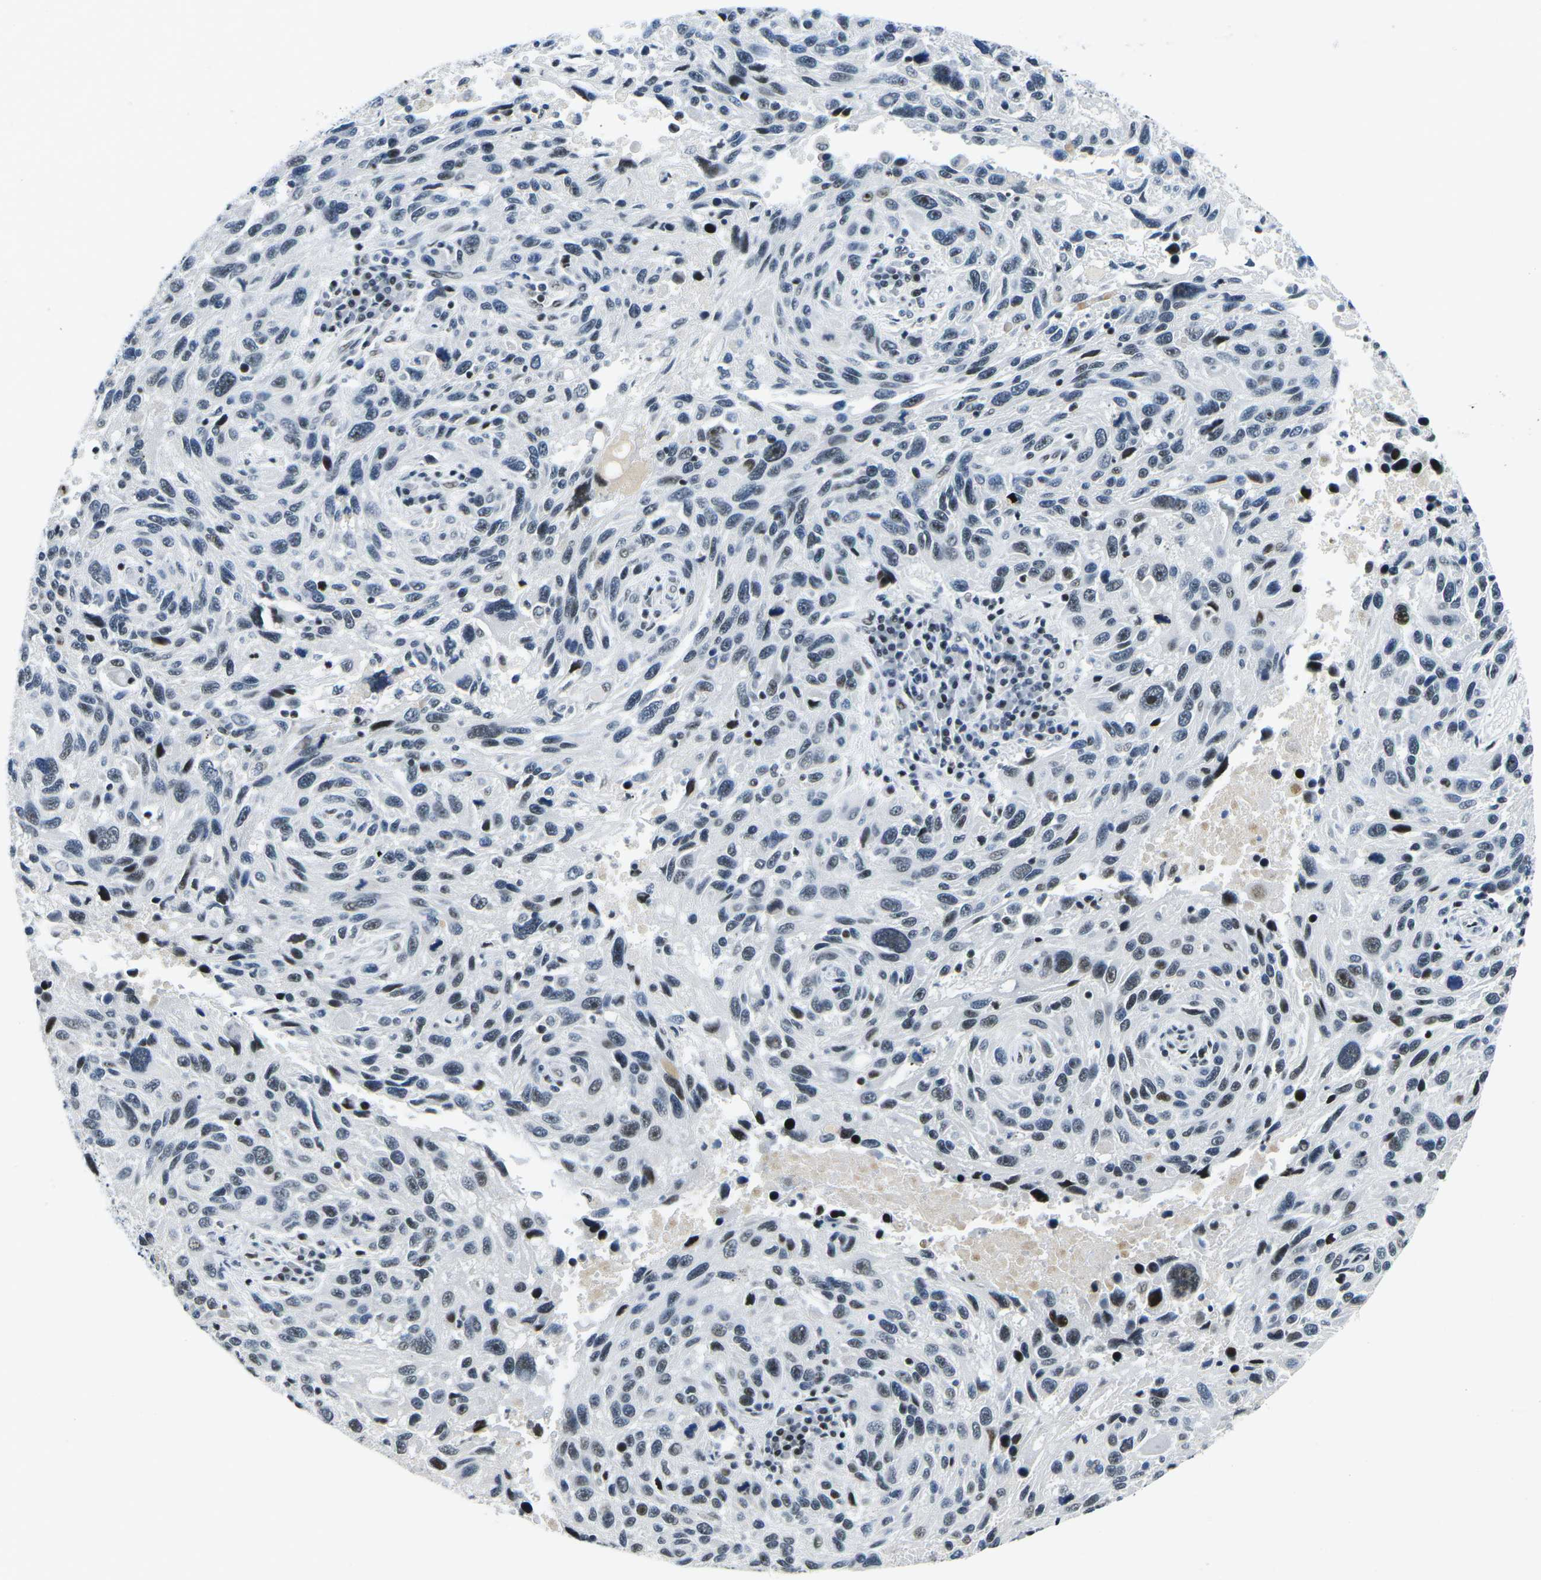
{"staining": {"intensity": "moderate", "quantity": "<25%", "location": "nuclear"}, "tissue": "melanoma", "cell_type": "Tumor cells", "image_type": "cancer", "snomed": [{"axis": "morphology", "description": "Malignant melanoma, NOS"}, {"axis": "topography", "description": "Skin"}], "caption": "Protein expression analysis of human melanoma reveals moderate nuclear staining in about <25% of tumor cells.", "gene": "PRPF8", "patient": {"sex": "male", "age": 53}}